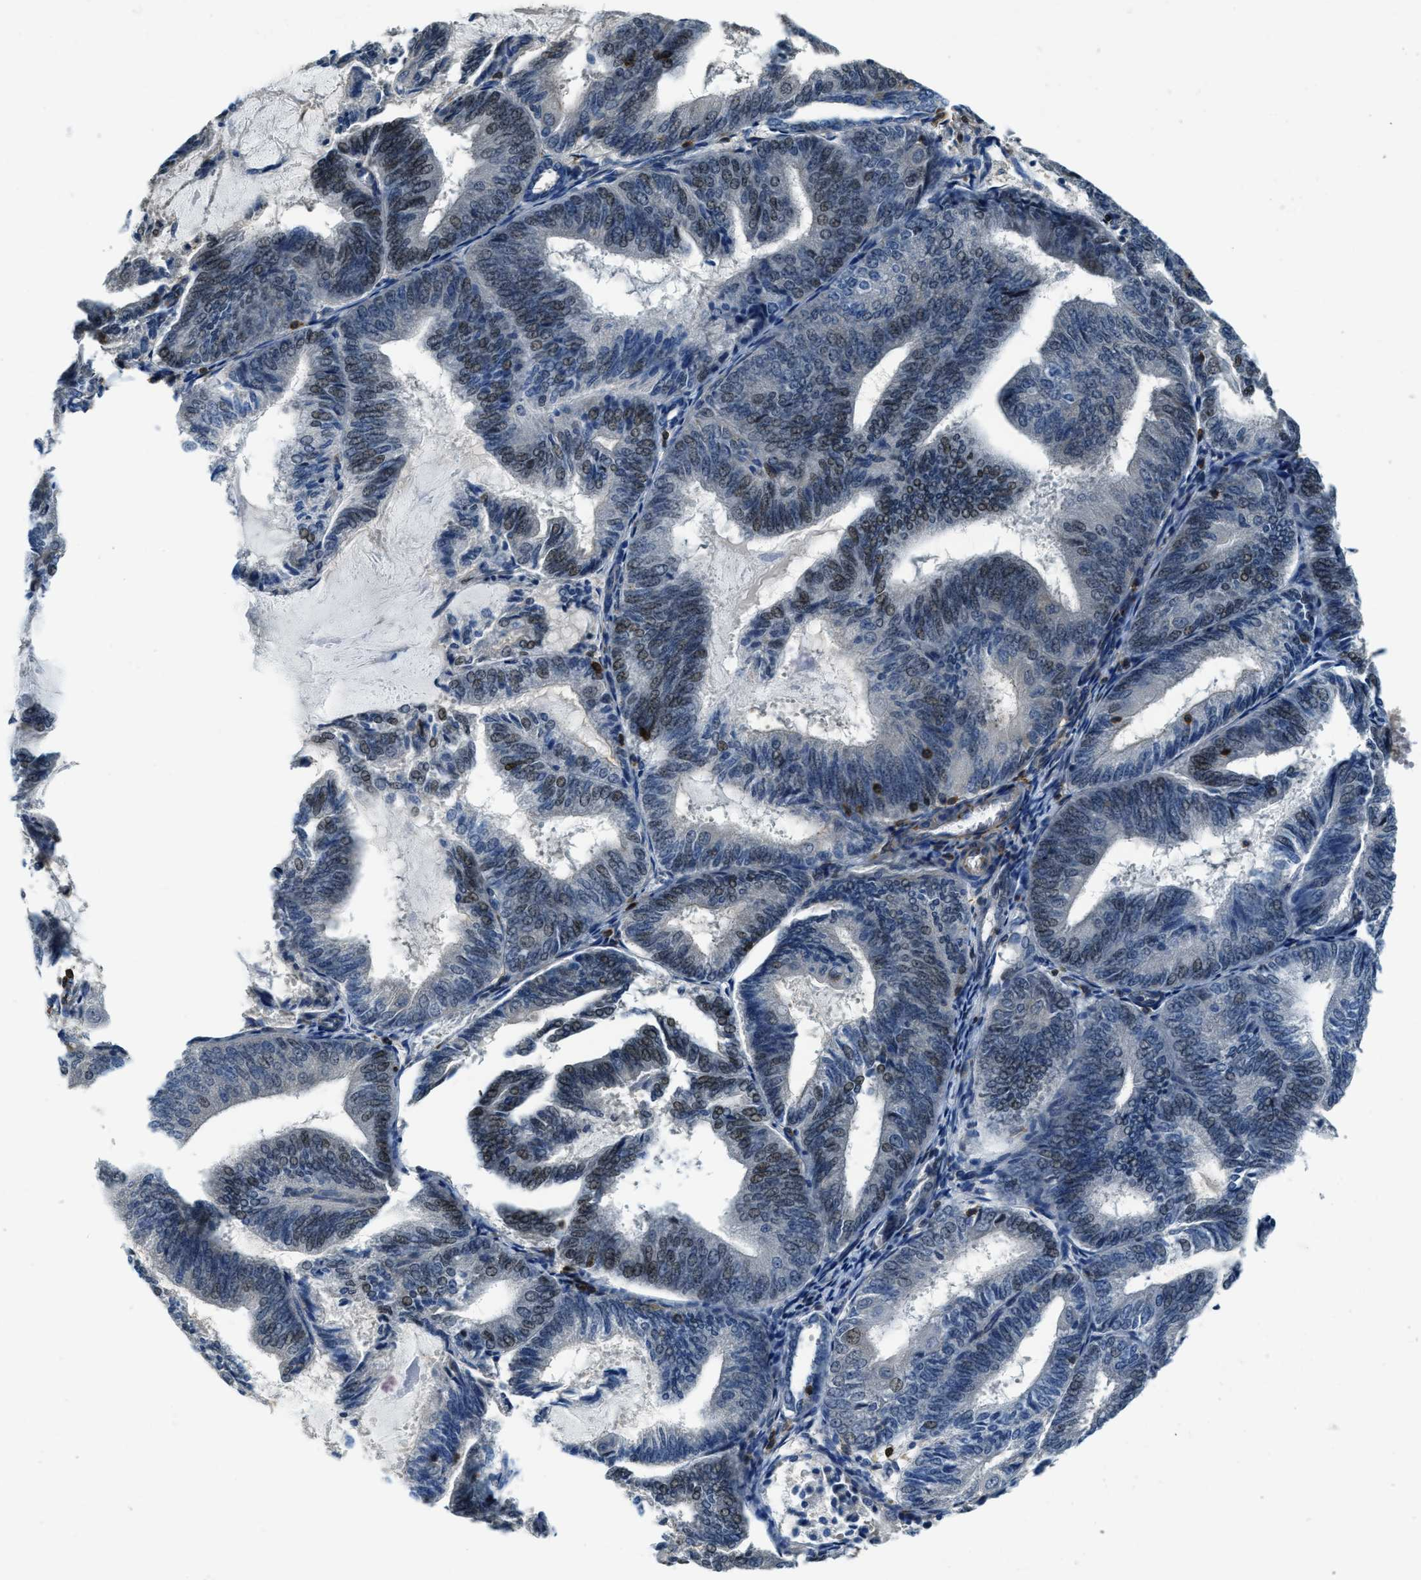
{"staining": {"intensity": "weak", "quantity": "25%-75%", "location": "nuclear"}, "tissue": "endometrial cancer", "cell_type": "Tumor cells", "image_type": "cancer", "snomed": [{"axis": "morphology", "description": "Adenocarcinoma, NOS"}, {"axis": "topography", "description": "Endometrium"}], "caption": "A low amount of weak nuclear expression is present in approximately 25%-75% of tumor cells in endometrial adenocarcinoma tissue.", "gene": "MYO1G", "patient": {"sex": "female", "age": 81}}